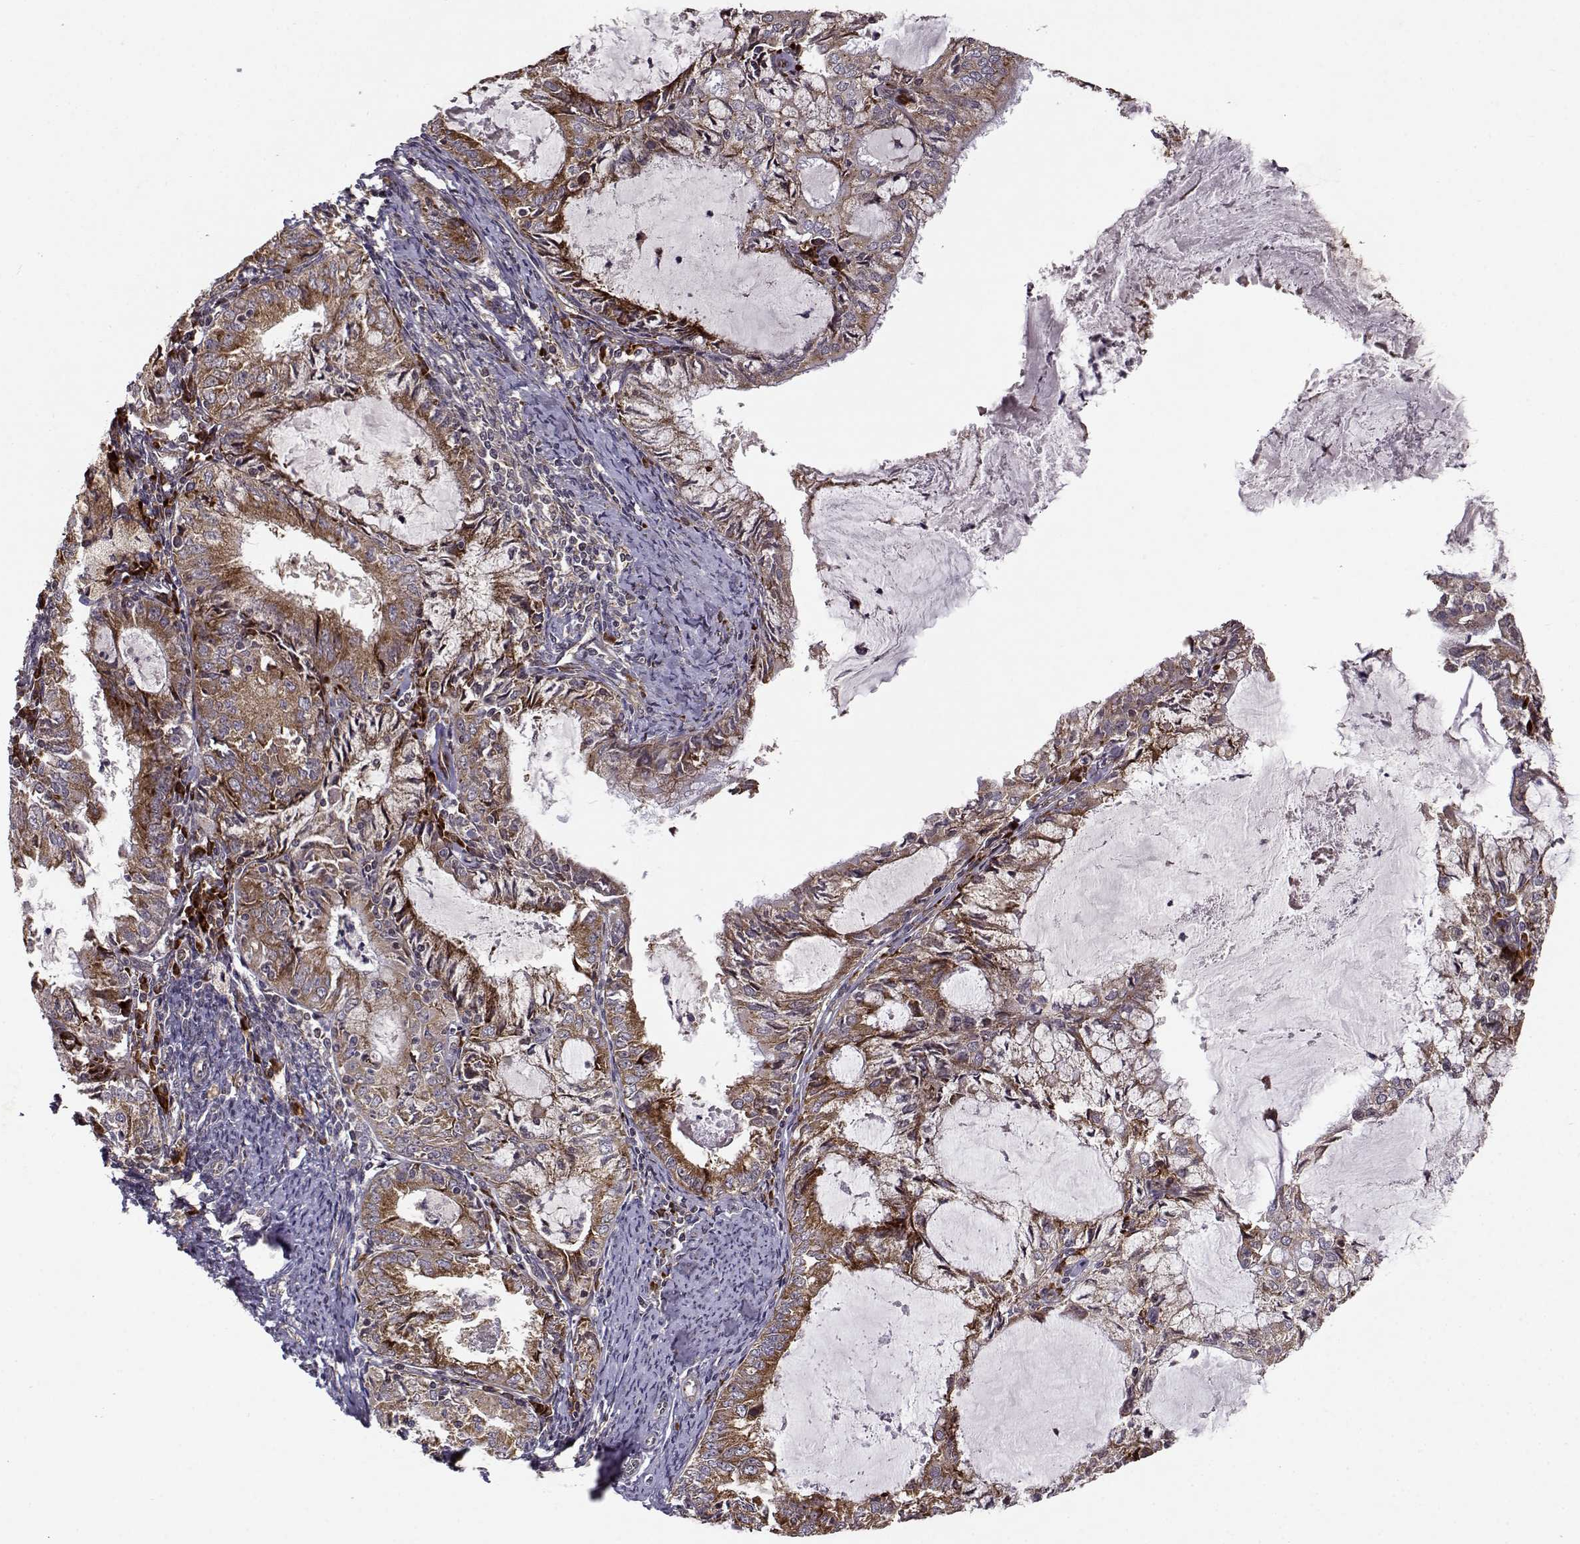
{"staining": {"intensity": "strong", "quantity": ">75%", "location": "cytoplasmic/membranous"}, "tissue": "endometrial cancer", "cell_type": "Tumor cells", "image_type": "cancer", "snomed": [{"axis": "morphology", "description": "Adenocarcinoma, NOS"}, {"axis": "topography", "description": "Endometrium"}], "caption": "Immunohistochemistry histopathology image of adenocarcinoma (endometrial) stained for a protein (brown), which exhibits high levels of strong cytoplasmic/membranous staining in about >75% of tumor cells.", "gene": "RPL31", "patient": {"sex": "female", "age": 57}}